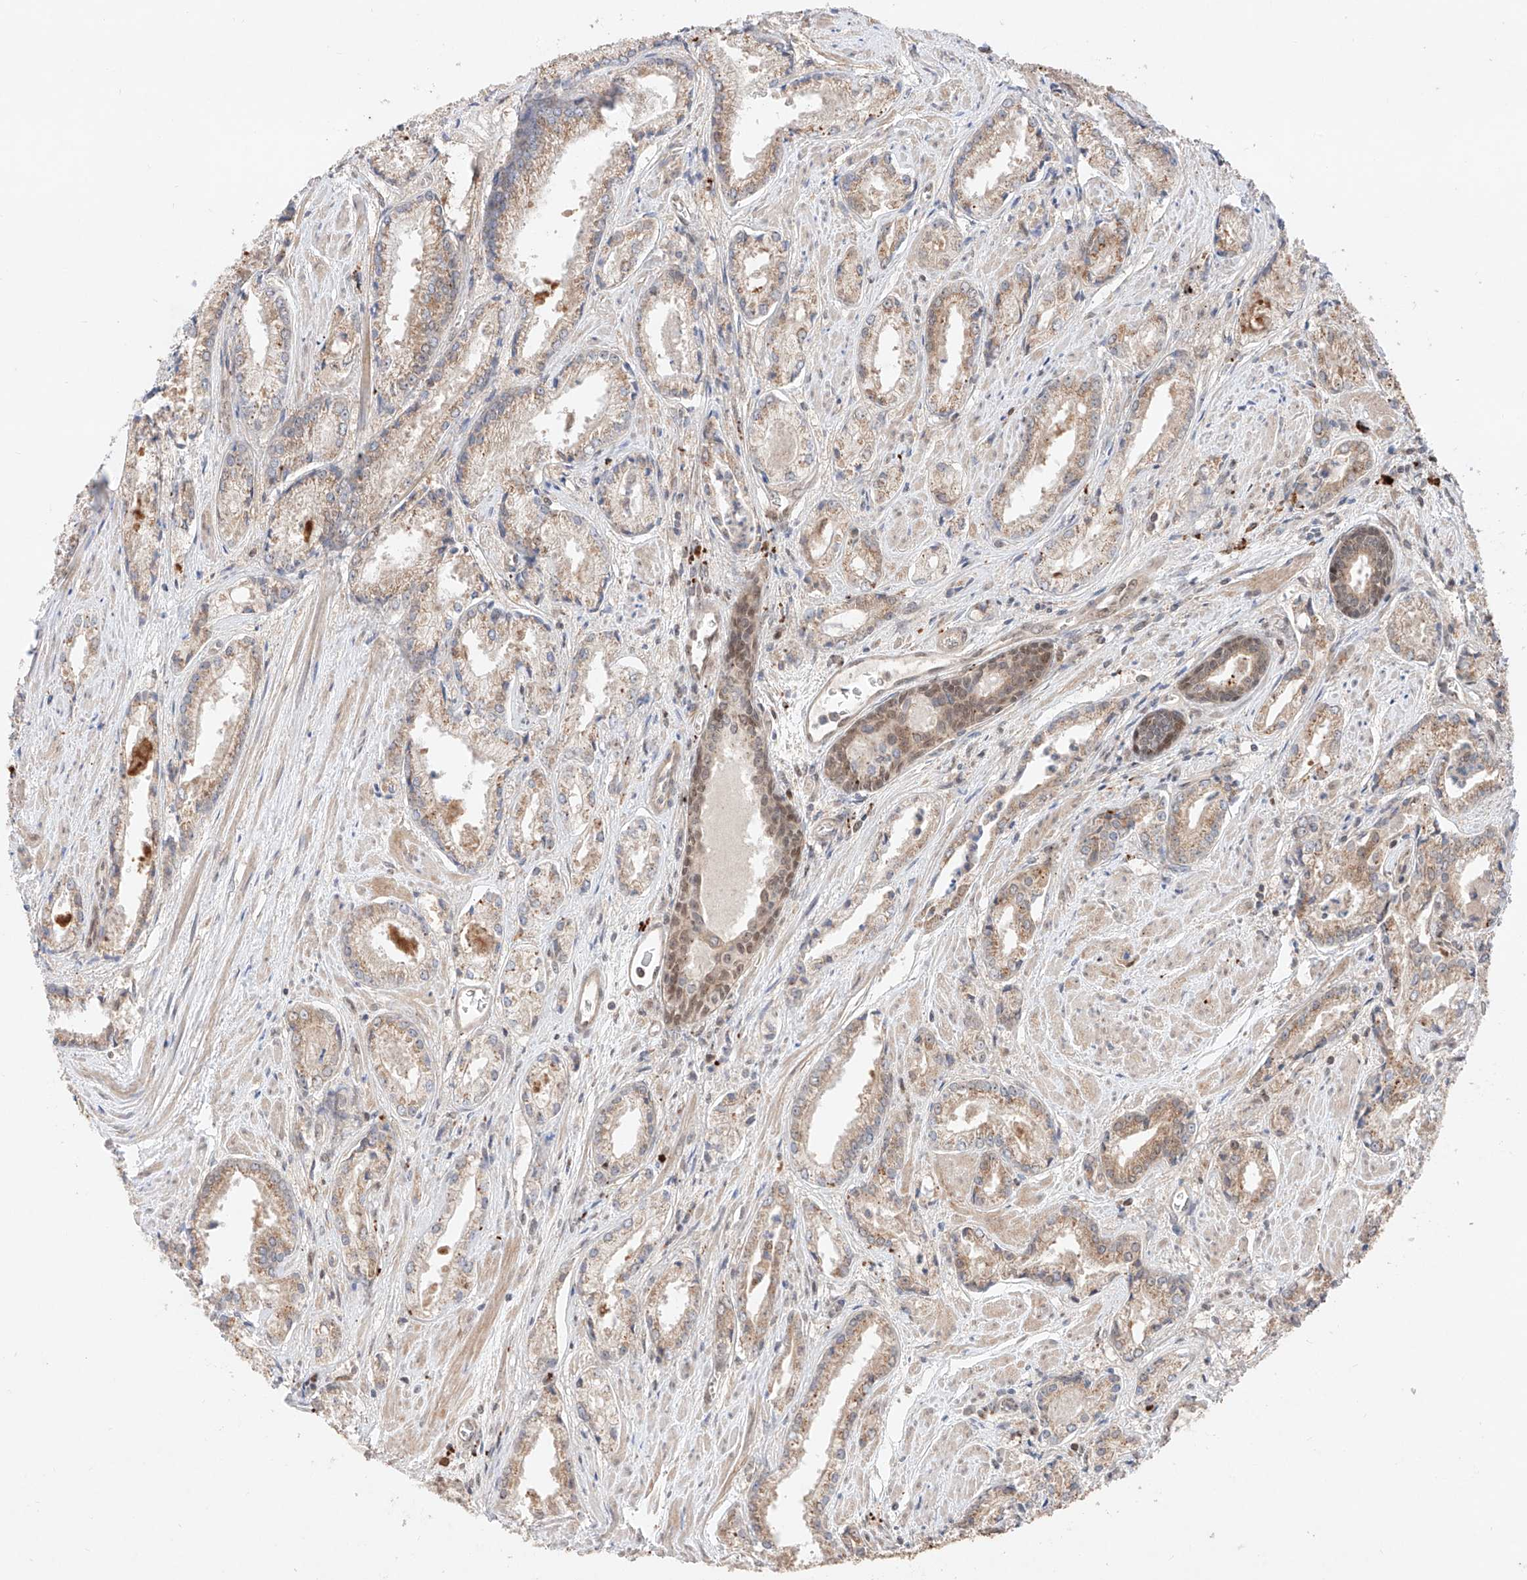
{"staining": {"intensity": "moderate", "quantity": "25%-75%", "location": "cytoplasmic/membranous"}, "tissue": "prostate cancer", "cell_type": "Tumor cells", "image_type": "cancer", "snomed": [{"axis": "morphology", "description": "Adenocarcinoma, Low grade"}, {"axis": "topography", "description": "Prostate"}], "caption": "Tumor cells display medium levels of moderate cytoplasmic/membranous staining in about 25%-75% of cells in human prostate adenocarcinoma (low-grade). (IHC, brightfield microscopy, high magnification).", "gene": "GCNT1", "patient": {"sex": "male", "age": 54}}